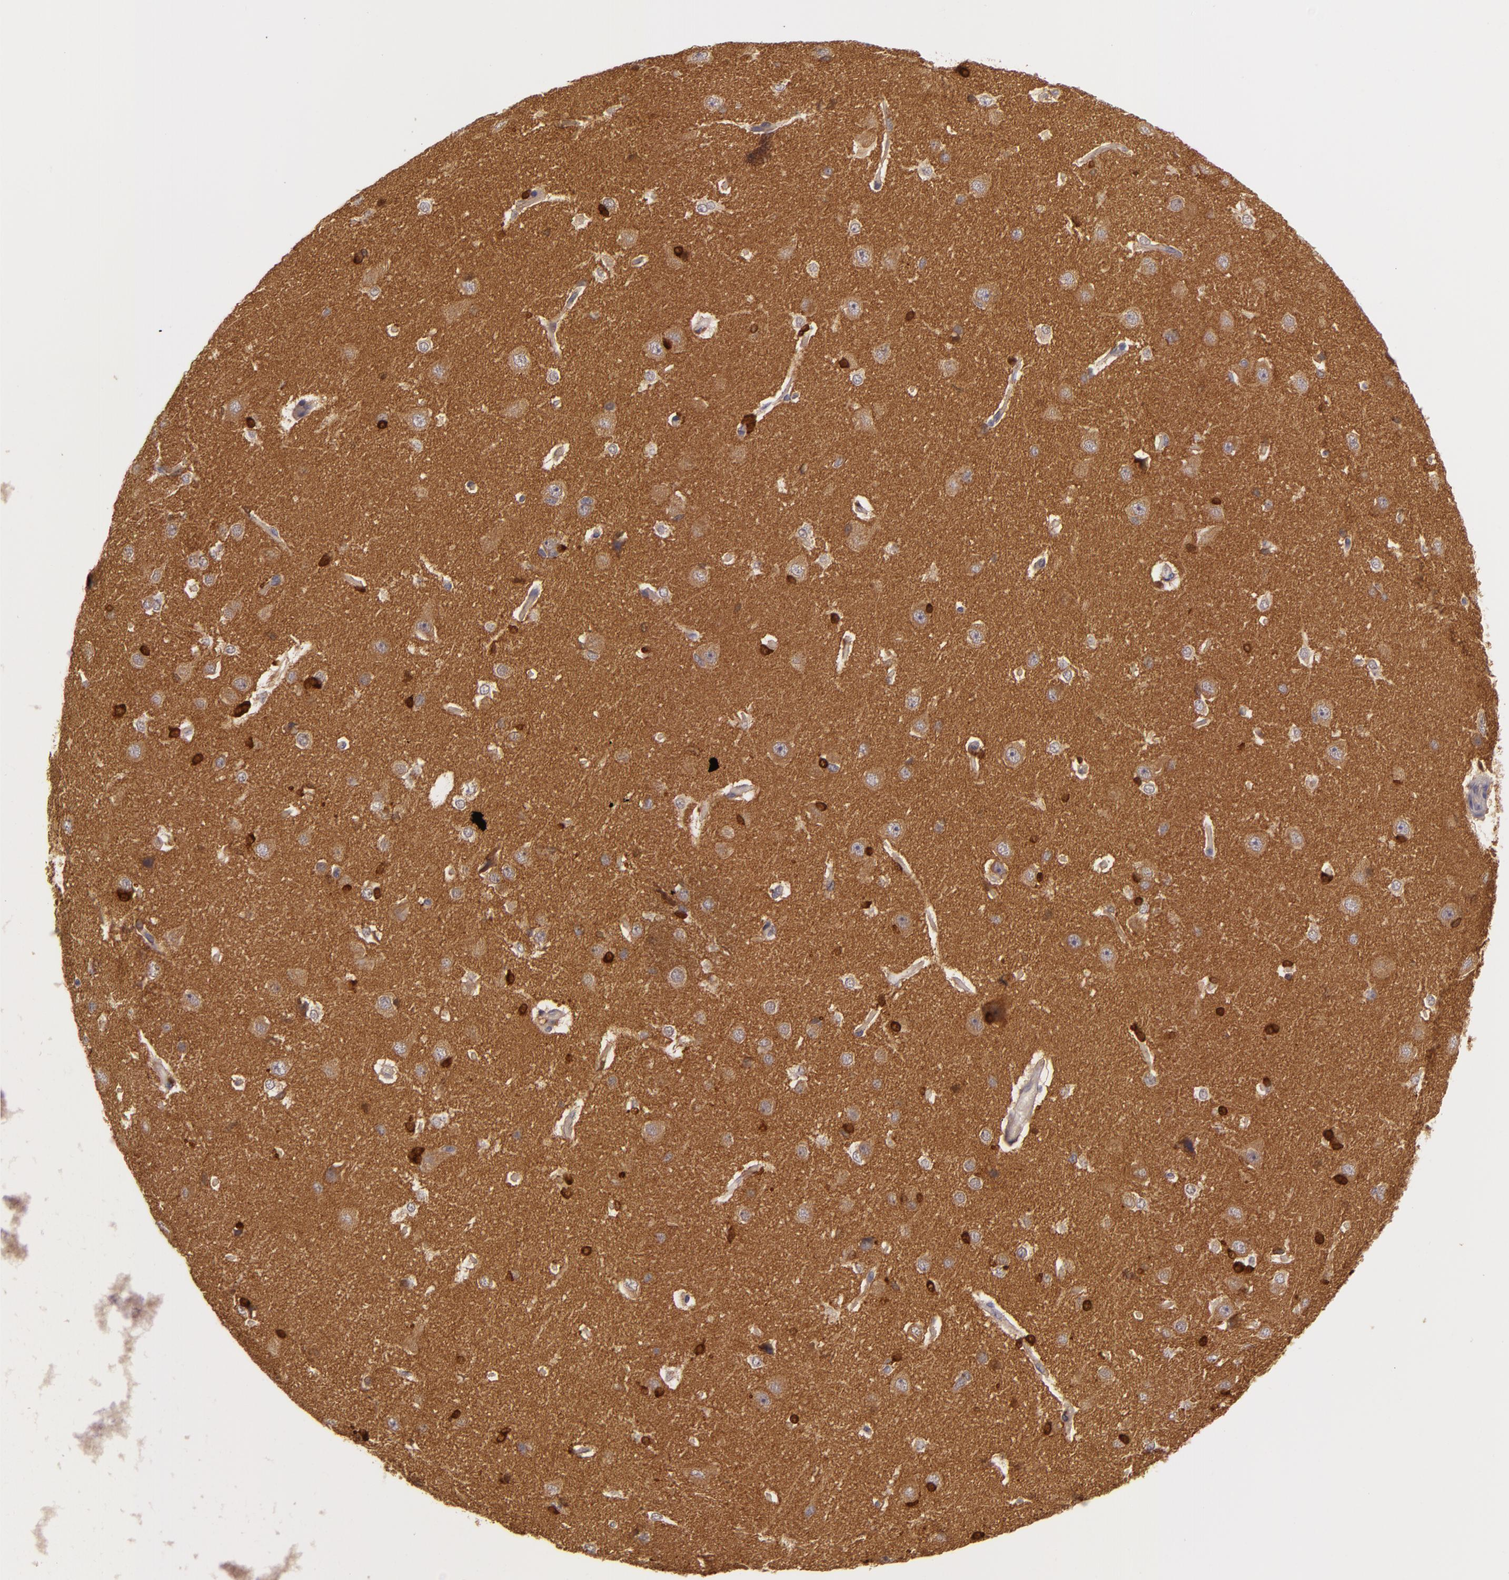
{"staining": {"intensity": "weak", "quantity": "25%-75%", "location": "cytoplasmic/membranous"}, "tissue": "cerebral cortex", "cell_type": "Endothelial cells", "image_type": "normal", "snomed": [{"axis": "morphology", "description": "Normal tissue, NOS"}, {"axis": "topography", "description": "Cerebral cortex"}], "caption": "Immunohistochemical staining of normal human cerebral cortex shows weak cytoplasmic/membranous protein expression in about 25%-75% of endothelial cells. The protein of interest is shown in brown color, while the nuclei are stained blue.", "gene": "PPP1R3F", "patient": {"sex": "female", "age": 45}}